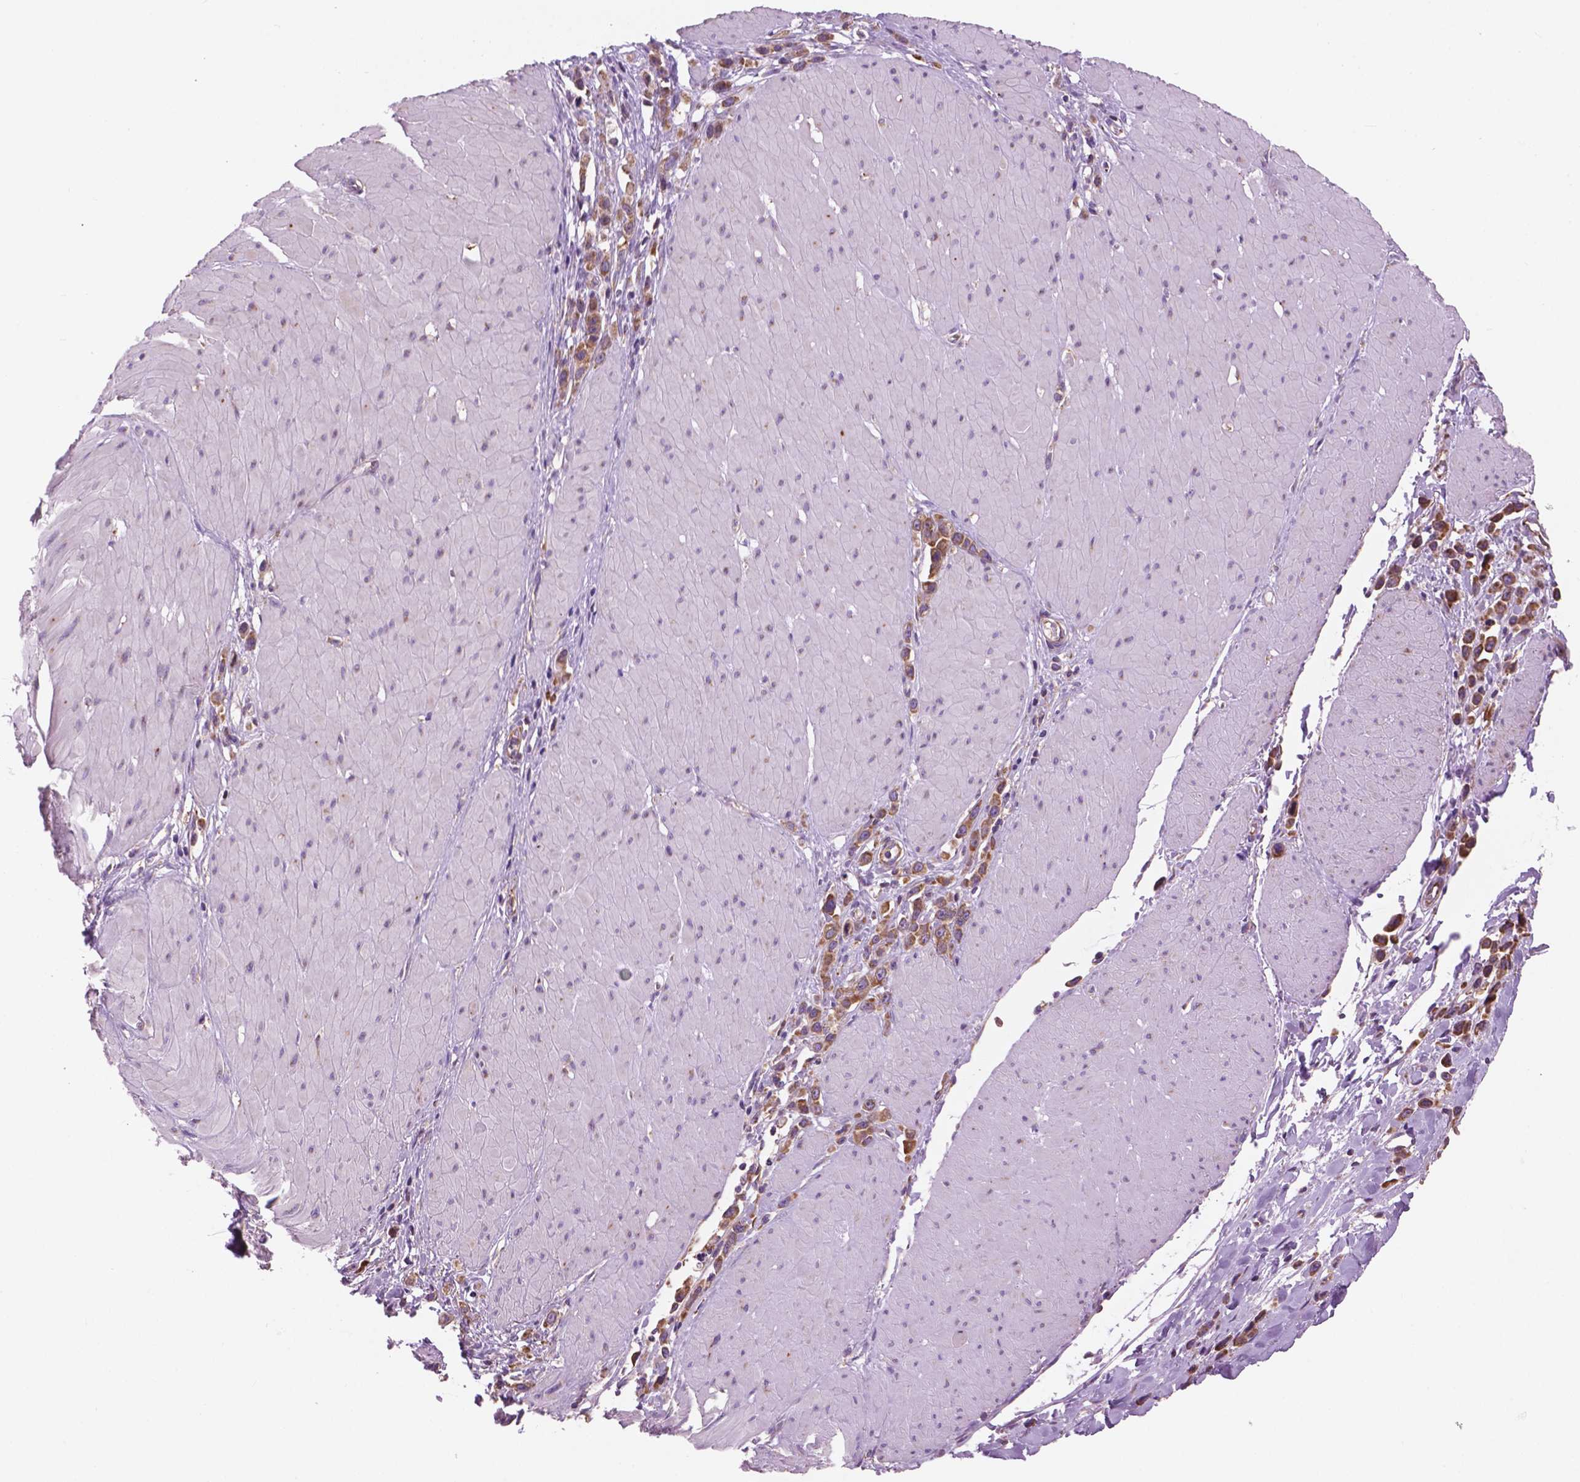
{"staining": {"intensity": "moderate", "quantity": ">75%", "location": "cytoplasmic/membranous"}, "tissue": "stomach cancer", "cell_type": "Tumor cells", "image_type": "cancer", "snomed": [{"axis": "morphology", "description": "Adenocarcinoma, NOS"}, {"axis": "topography", "description": "Stomach"}], "caption": "The immunohistochemical stain highlights moderate cytoplasmic/membranous positivity in tumor cells of adenocarcinoma (stomach) tissue.", "gene": "RPL37A", "patient": {"sex": "male", "age": 47}}